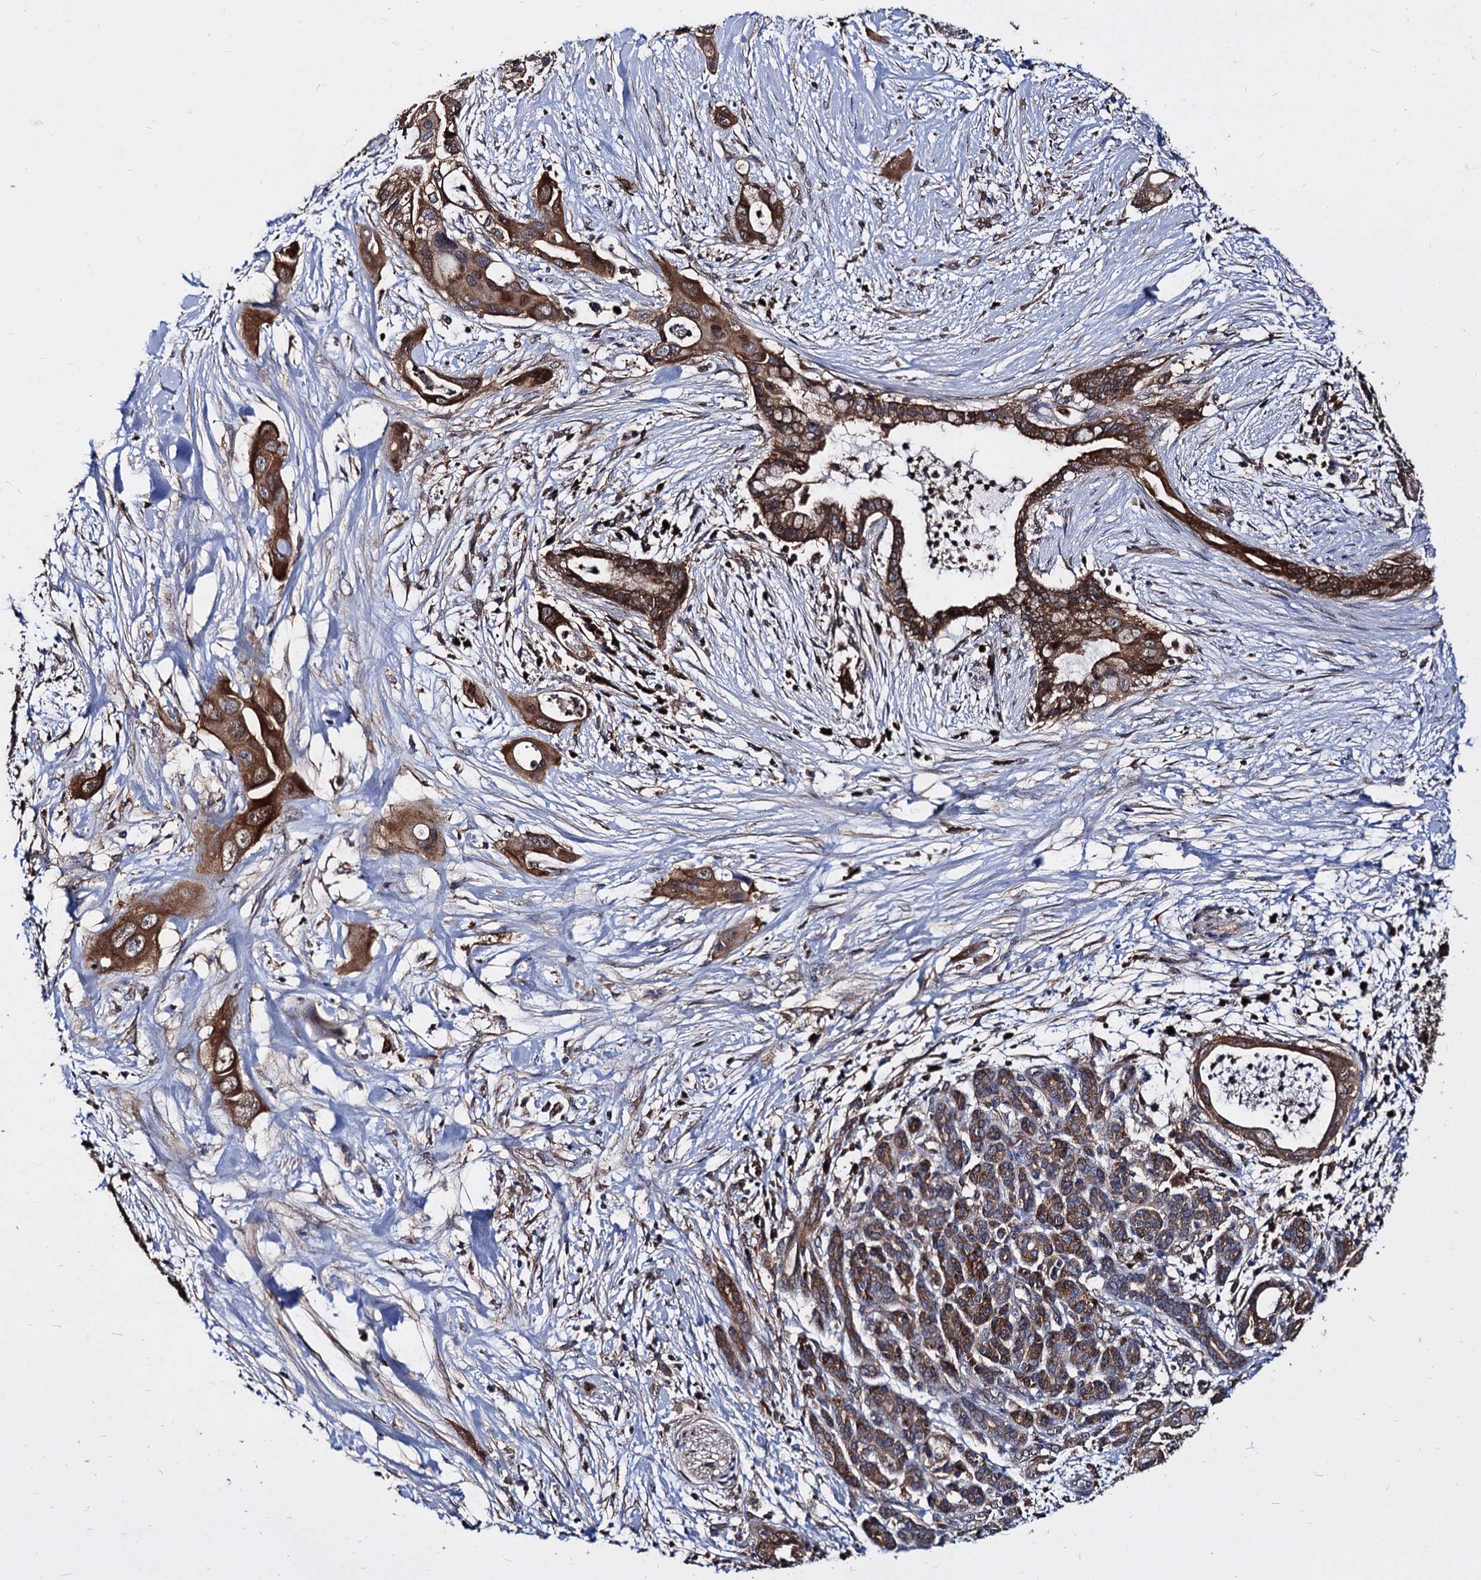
{"staining": {"intensity": "moderate", "quantity": ">75%", "location": "cytoplasmic/membranous"}, "tissue": "pancreatic cancer", "cell_type": "Tumor cells", "image_type": "cancer", "snomed": [{"axis": "morphology", "description": "Adenocarcinoma, NOS"}, {"axis": "topography", "description": "Pancreas"}], "caption": "Protein expression analysis of pancreatic cancer (adenocarcinoma) shows moderate cytoplasmic/membranous expression in approximately >75% of tumor cells.", "gene": "NME1", "patient": {"sex": "male", "age": 59}}